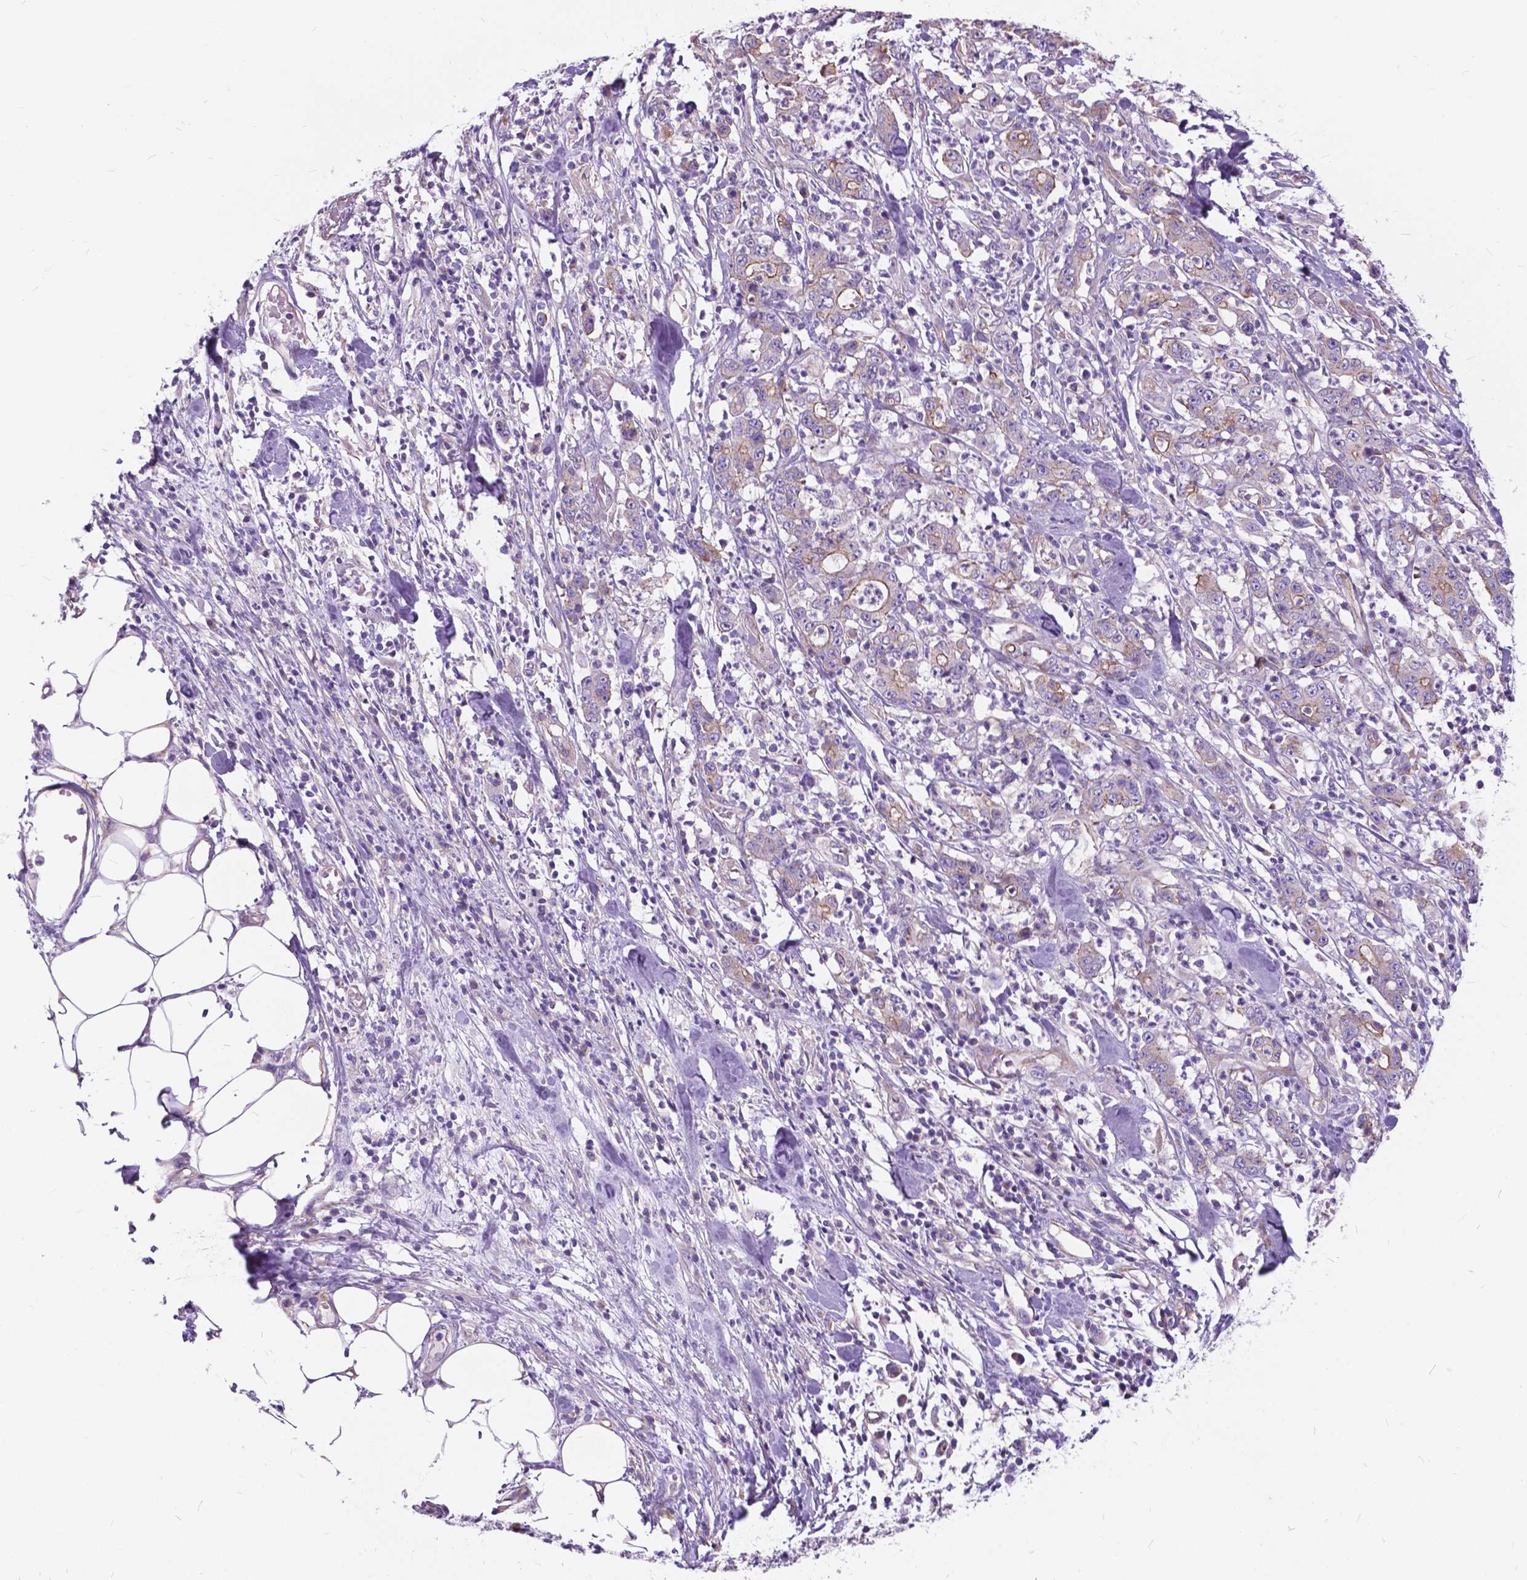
{"staining": {"intensity": "moderate", "quantity": "<25%", "location": "cytoplasmic/membranous"}, "tissue": "stomach cancer", "cell_type": "Tumor cells", "image_type": "cancer", "snomed": [{"axis": "morphology", "description": "Adenocarcinoma, NOS"}, {"axis": "topography", "description": "Stomach, upper"}], "caption": "Adenocarcinoma (stomach) tissue reveals moderate cytoplasmic/membranous expression in about <25% of tumor cells, visualized by immunohistochemistry.", "gene": "FLT4", "patient": {"sex": "male", "age": 68}}